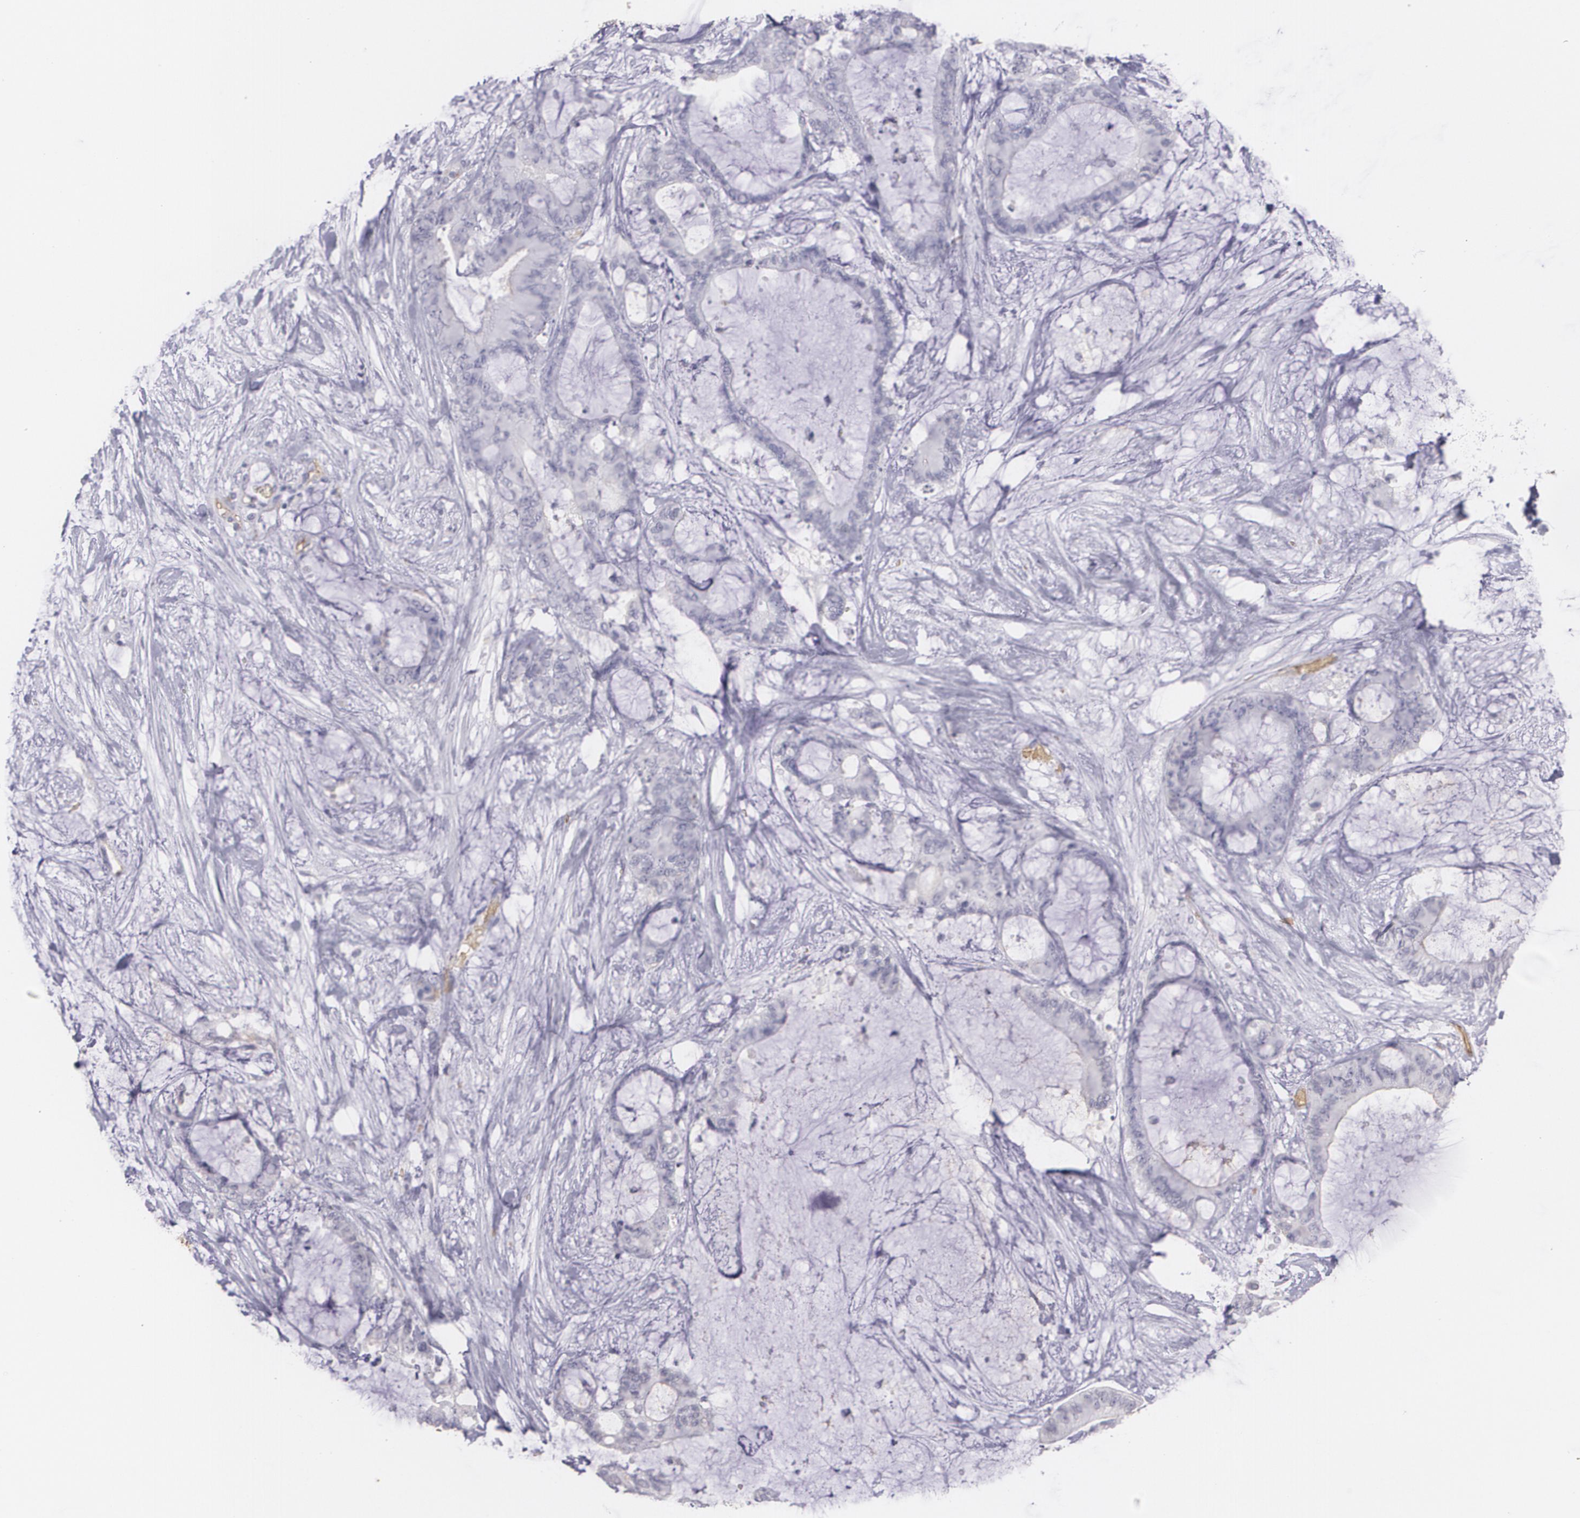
{"staining": {"intensity": "negative", "quantity": "none", "location": "none"}, "tissue": "liver cancer", "cell_type": "Tumor cells", "image_type": "cancer", "snomed": [{"axis": "morphology", "description": "Cholangiocarcinoma"}, {"axis": "topography", "description": "Liver"}], "caption": "This image is of cholangiocarcinoma (liver) stained with immunohistochemistry to label a protein in brown with the nuclei are counter-stained blue. There is no staining in tumor cells.", "gene": "ACE", "patient": {"sex": "female", "age": 73}}